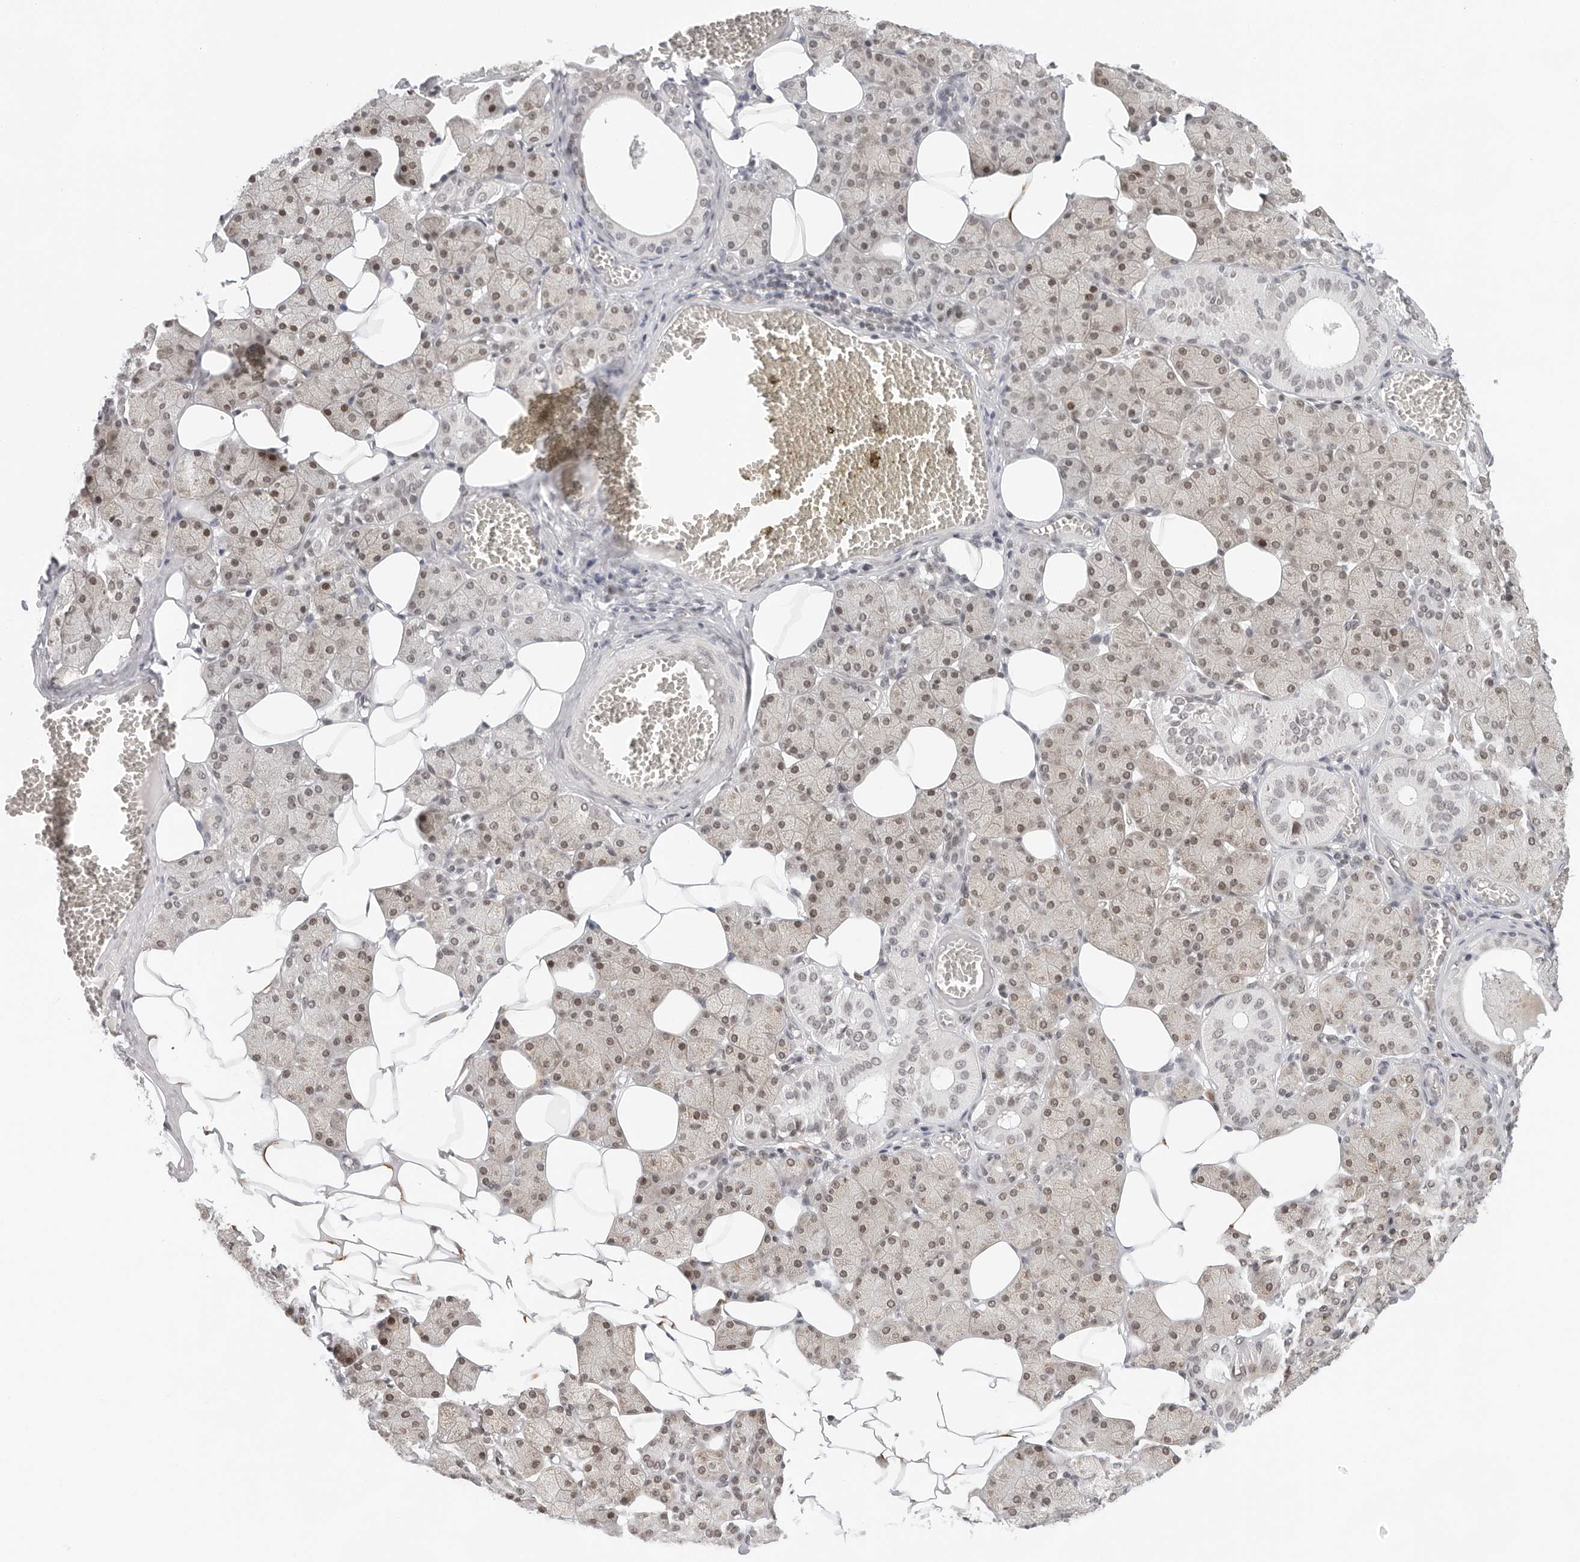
{"staining": {"intensity": "weak", "quantity": "25%-75%", "location": "nuclear"}, "tissue": "salivary gland", "cell_type": "Glandular cells", "image_type": "normal", "snomed": [{"axis": "morphology", "description": "Normal tissue, NOS"}, {"axis": "topography", "description": "Salivary gland"}], "caption": "The photomicrograph exhibits immunohistochemical staining of unremarkable salivary gland. There is weak nuclear positivity is present in approximately 25%-75% of glandular cells.", "gene": "TOX4", "patient": {"sex": "female", "age": 33}}